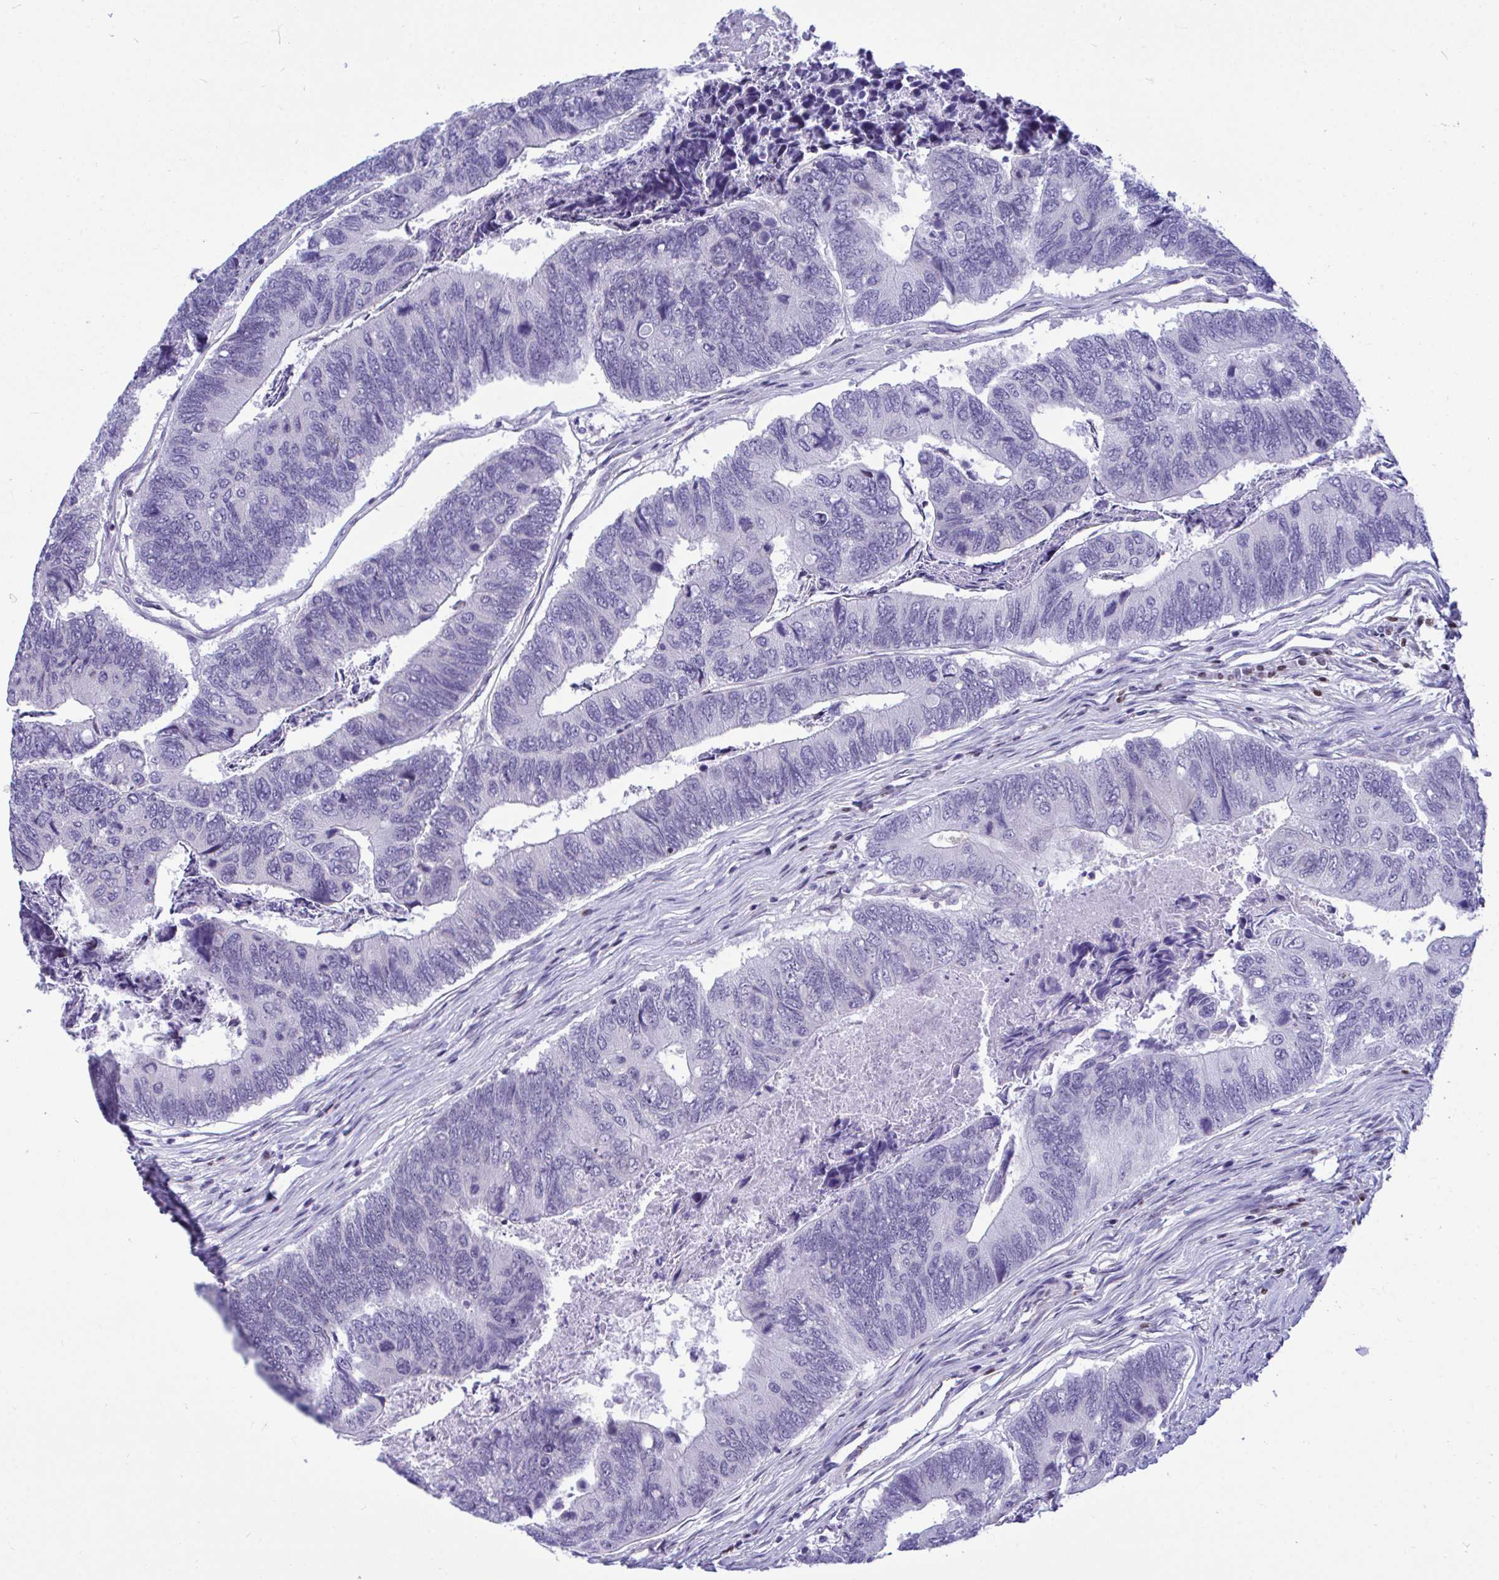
{"staining": {"intensity": "negative", "quantity": "none", "location": "none"}, "tissue": "colorectal cancer", "cell_type": "Tumor cells", "image_type": "cancer", "snomed": [{"axis": "morphology", "description": "Adenocarcinoma, NOS"}, {"axis": "topography", "description": "Colon"}], "caption": "Adenocarcinoma (colorectal) was stained to show a protein in brown. There is no significant positivity in tumor cells.", "gene": "SLC25A51", "patient": {"sex": "female", "age": 67}}